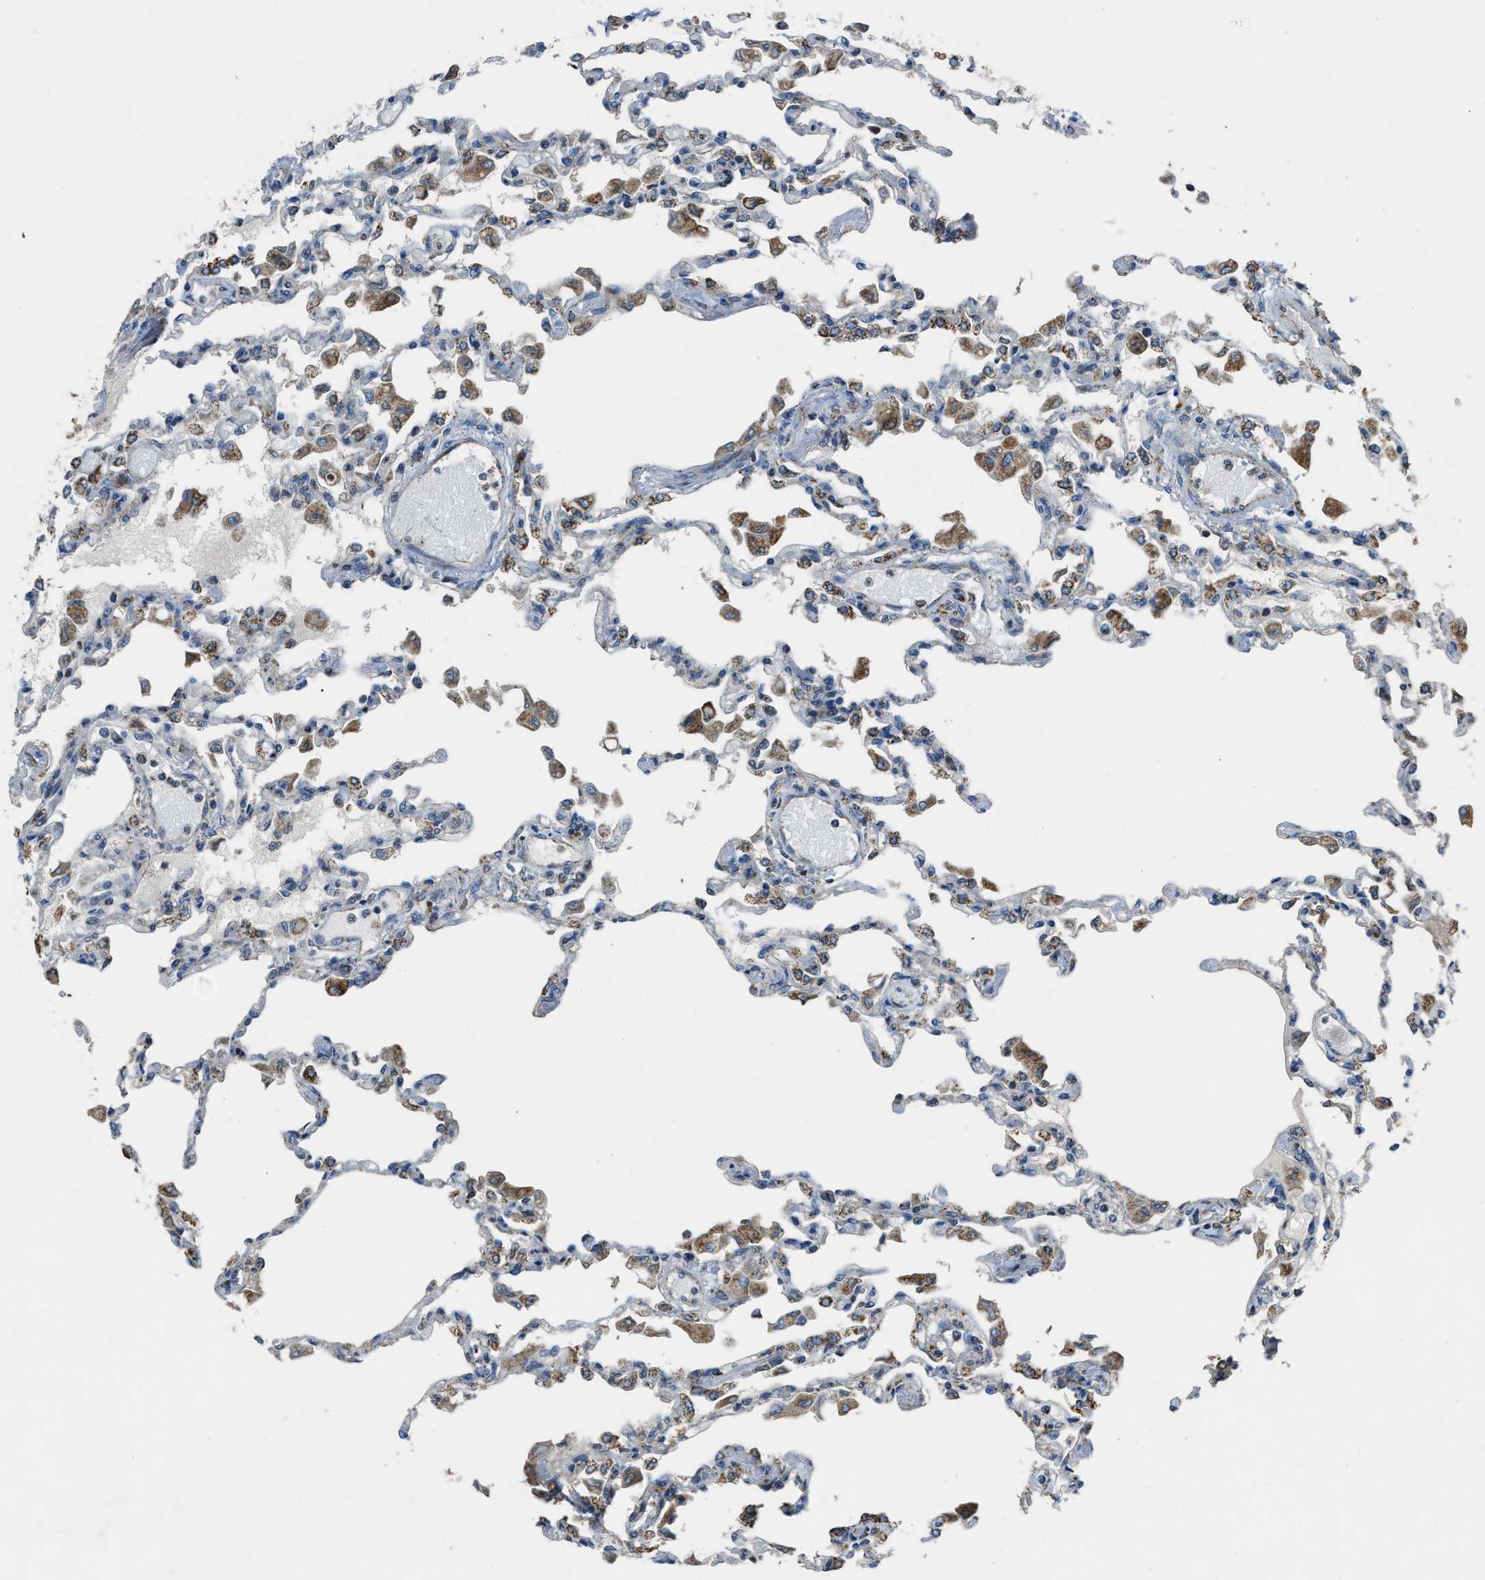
{"staining": {"intensity": "moderate", "quantity": "25%-75%", "location": "cytoplasmic/membranous"}, "tissue": "lung", "cell_type": "Alveolar cells", "image_type": "normal", "snomed": [{"axis": "morphology", "description": "Normal tissue, NOS"}, {"axis": "topography", "description": "Bronchus"}, {"axis": "topography", "description": "Lung"}], "caption": "Alveolar cells show medium levels of moderate cytoplasmic/membranous positivity in approximately 25%-75% of cells in unremarkable human lung. (Brightfield microscopy of DAB IHC at high magnification).", "gene": "SLC25A11", "patient": {"sex": "female", "age": 49}}